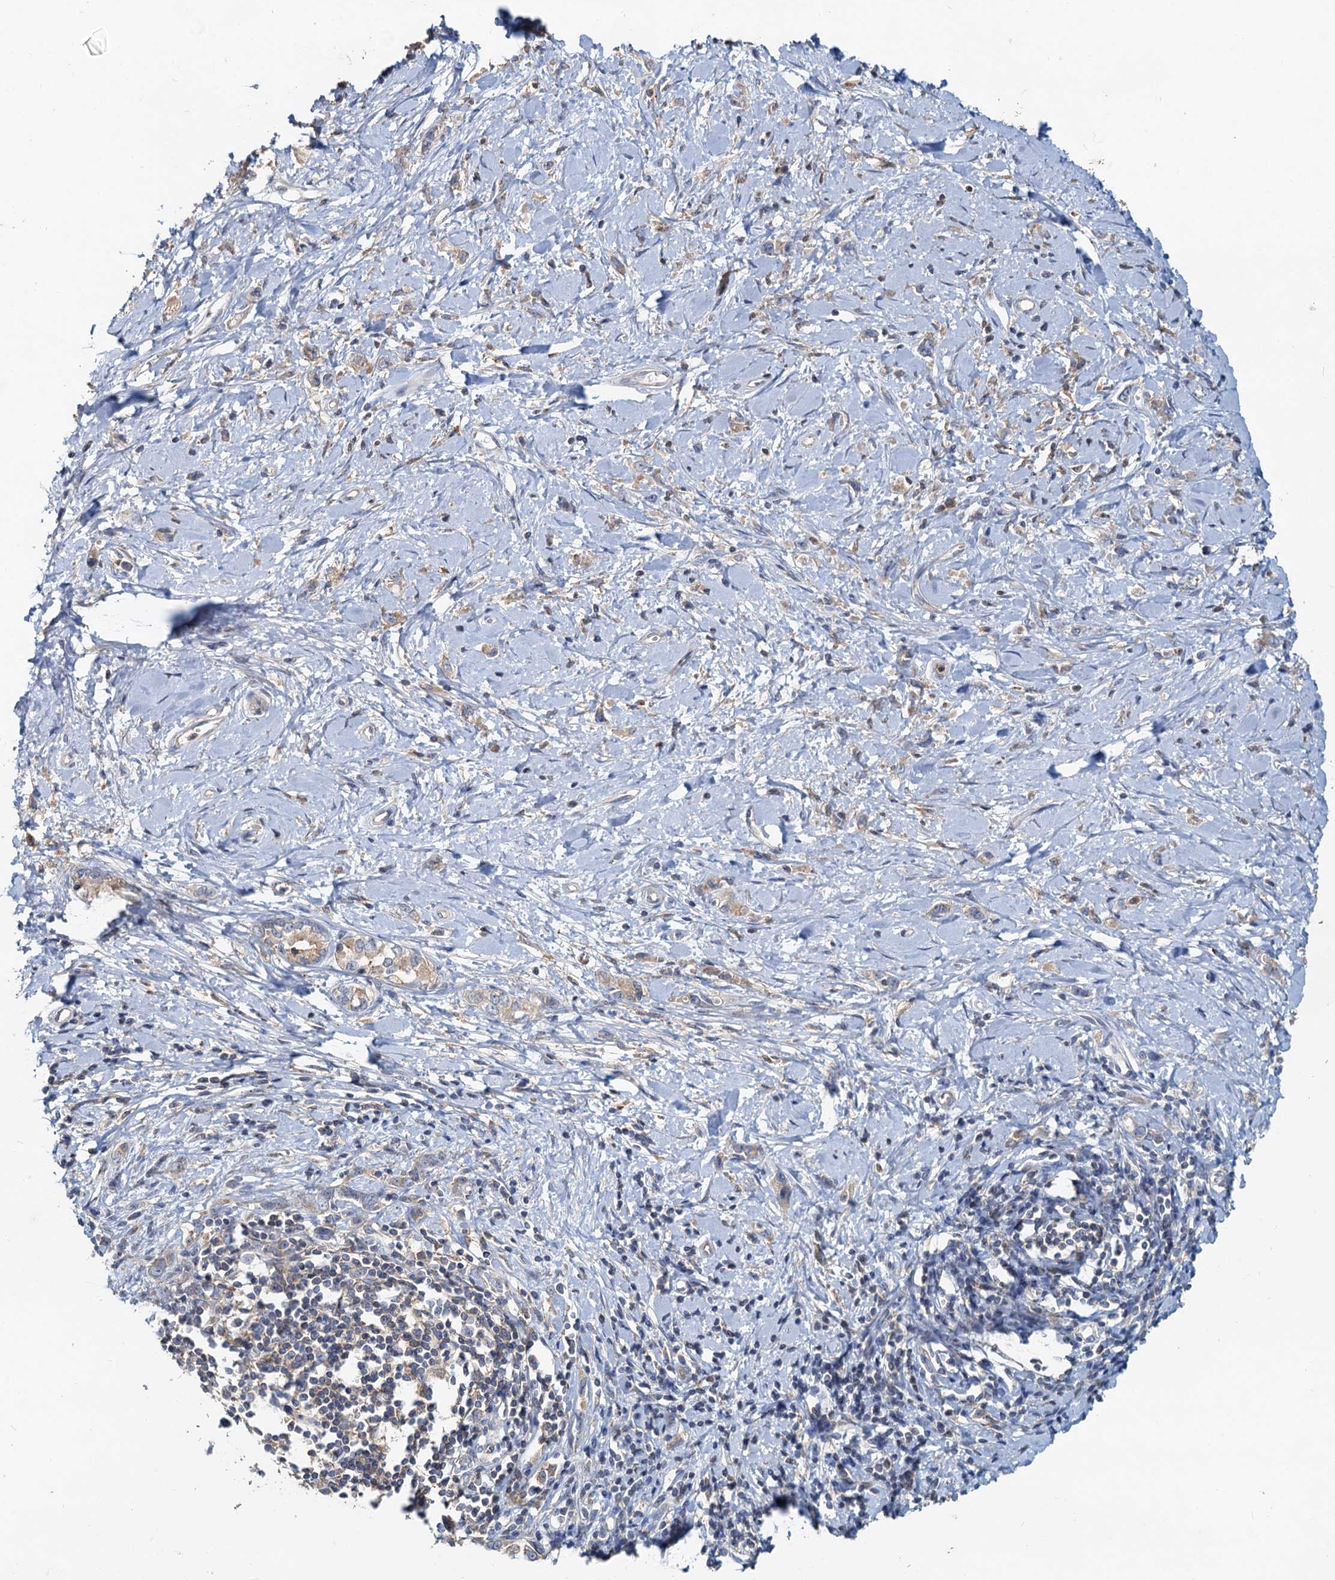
{"staining": {"intensity": "weak", "quantity": "25%-75%", "location": "cytoplasmic/membranous"}, "tissue": "stomach cancer", "cell_type": "Tumor cells", "image_type": "cancer", "snomed": [{"axis": "morphology", "description": "Adenocarcinoma, NOS"}, {"axis": "topography", "description": "Stomach"}], "caption": "A histopathology image of adenocarcinoma (stomach) stained for a protein displays weak cytoplasmic/membranous brown staining in tumor cells. The staining was performed using DAB (3,3'-diaminobenzidine) to visualize the protein expression in brown, while the nuclei were stained in blue with hematoxylin (Magnification: 20x).", "gene": "TOLLIP", "patient": {"sex": "female", "age": 76}}